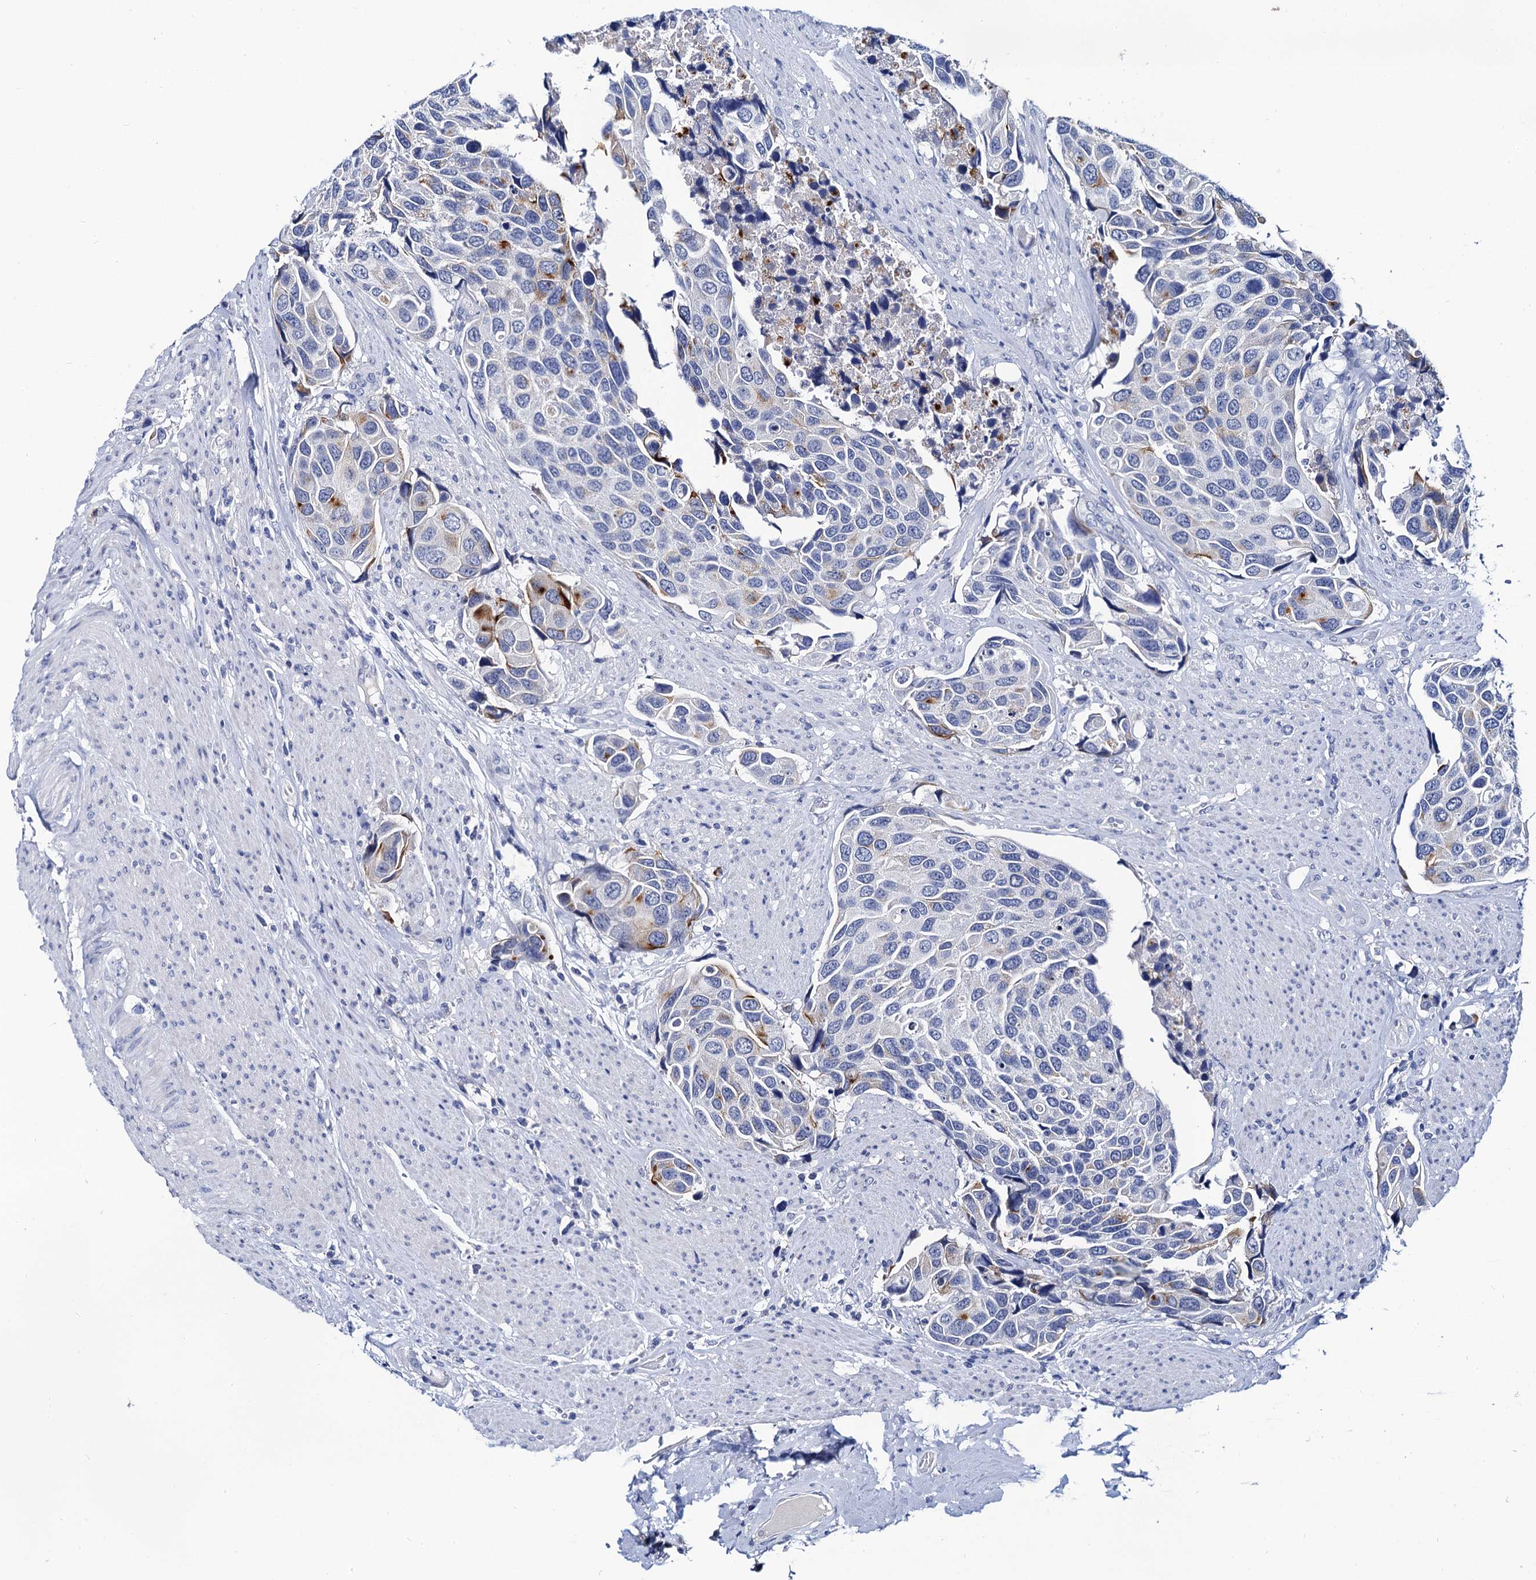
{"staining": {"intensity": "moderate", "quantity": "<25%", "location": "cytoplasmic/membranous"}, "tissue": "urothelial cancer", "cell_type": "Tumor cells", "image_type": "cancer", "snomed": [{"axis": "morphology", "description": "Urothelial carcinoma, High grade"}, {"axis": "topography", "description": "Urinary bladder"}], "caption": "A low amount of moderate cytoplasmic/membranous positivity is present in approximately <25% of tumor cells in urothelial cancer tissue.", "gene": "LYPD3", "patient": {"sex": "male", "age": 74}}